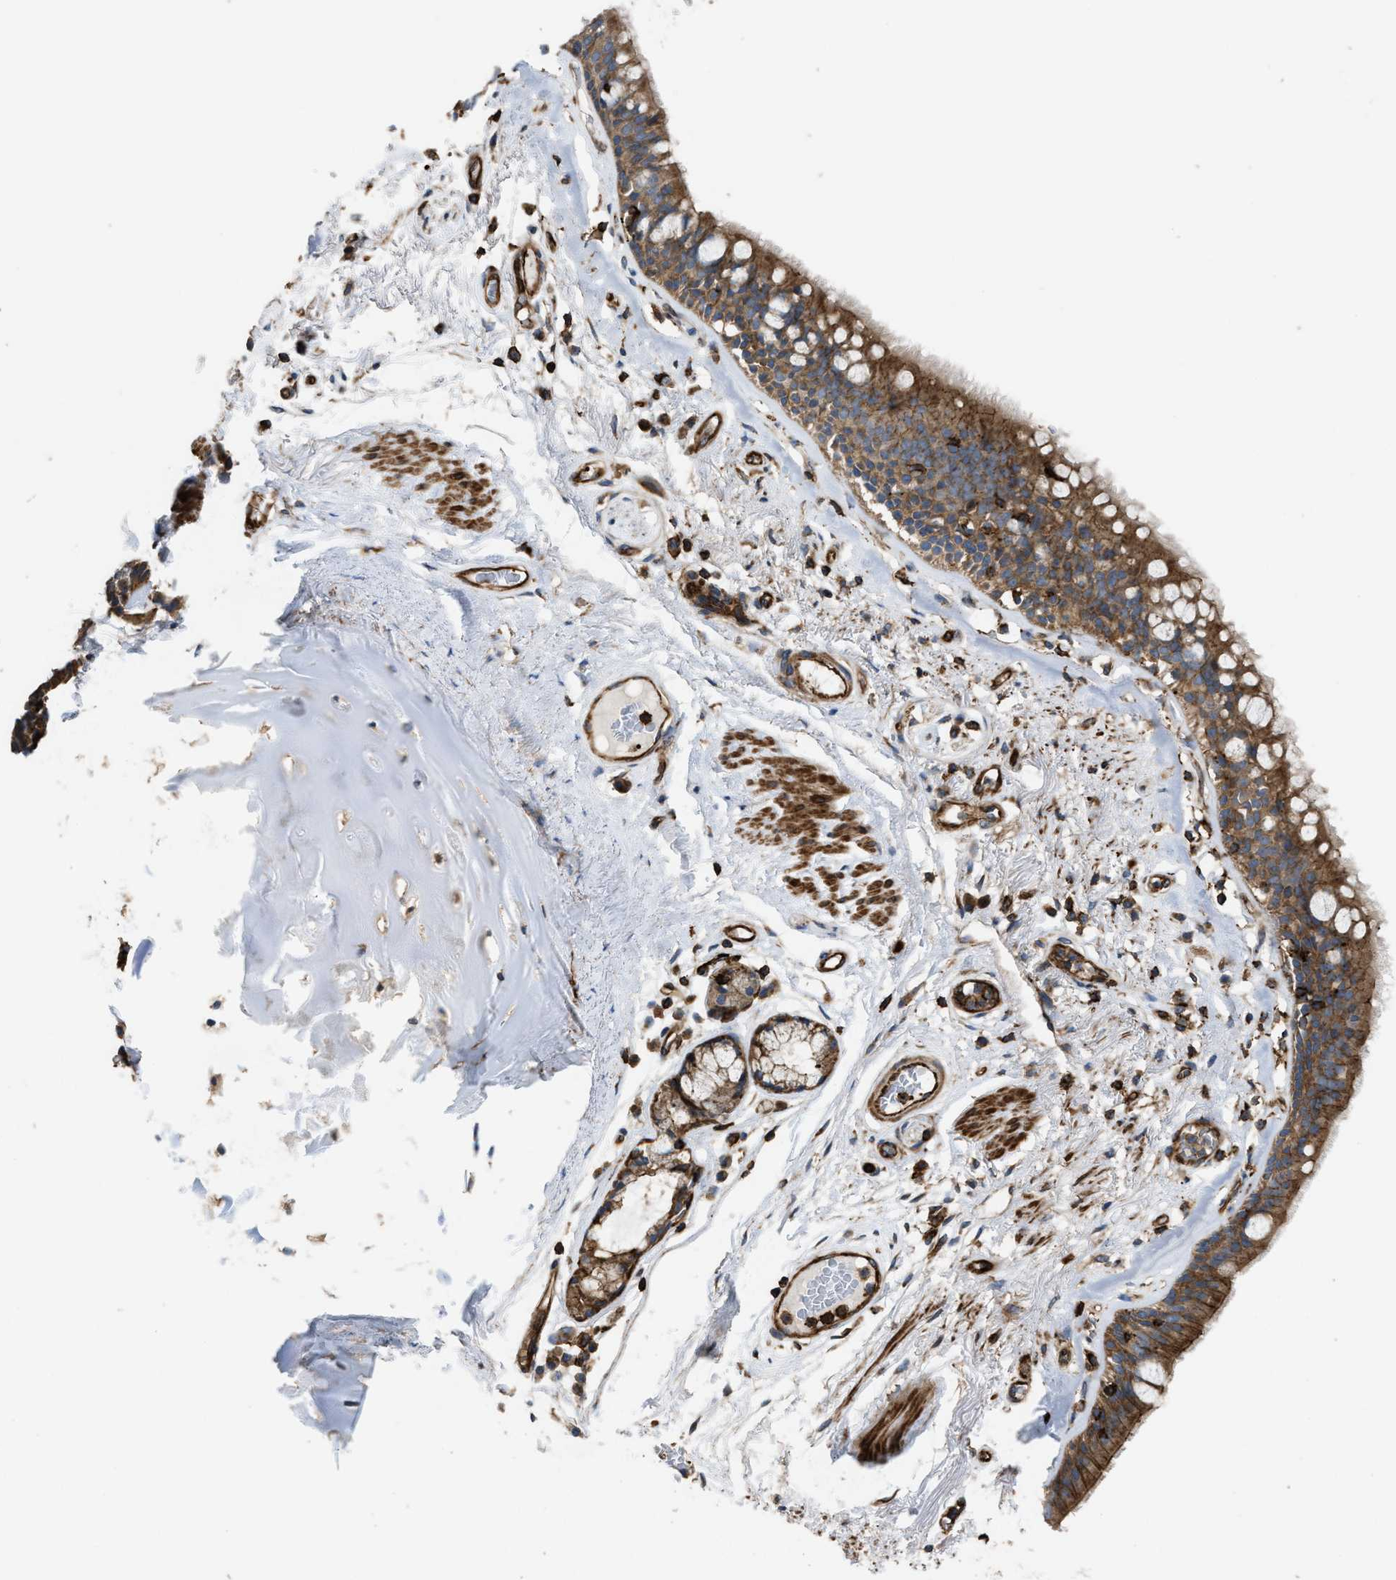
{"staining": {"intensity": "moderate", "quantity": ">75%", "location": "cytoplasmic/membranous"}, "tissue": "bronchus", "cell_type": "Respiratory epithelial cells", "image_type": "normal", "snomed": [{"axis": "morphology", "description": "Normal tissue, NOS"}, {"axis": "topography", "description": "Cartilage tissue"}], "caption": "DAB (3,3'-diaminobenzidine) immunohistochemical staining of normal human bronchus demonstrates moderate cytoplasmic/membranous protein expression in approximately >75% of respiratory epithelial cells.", "gene": "EGLN1", "patient": {"sex": "female", "age": 63}}